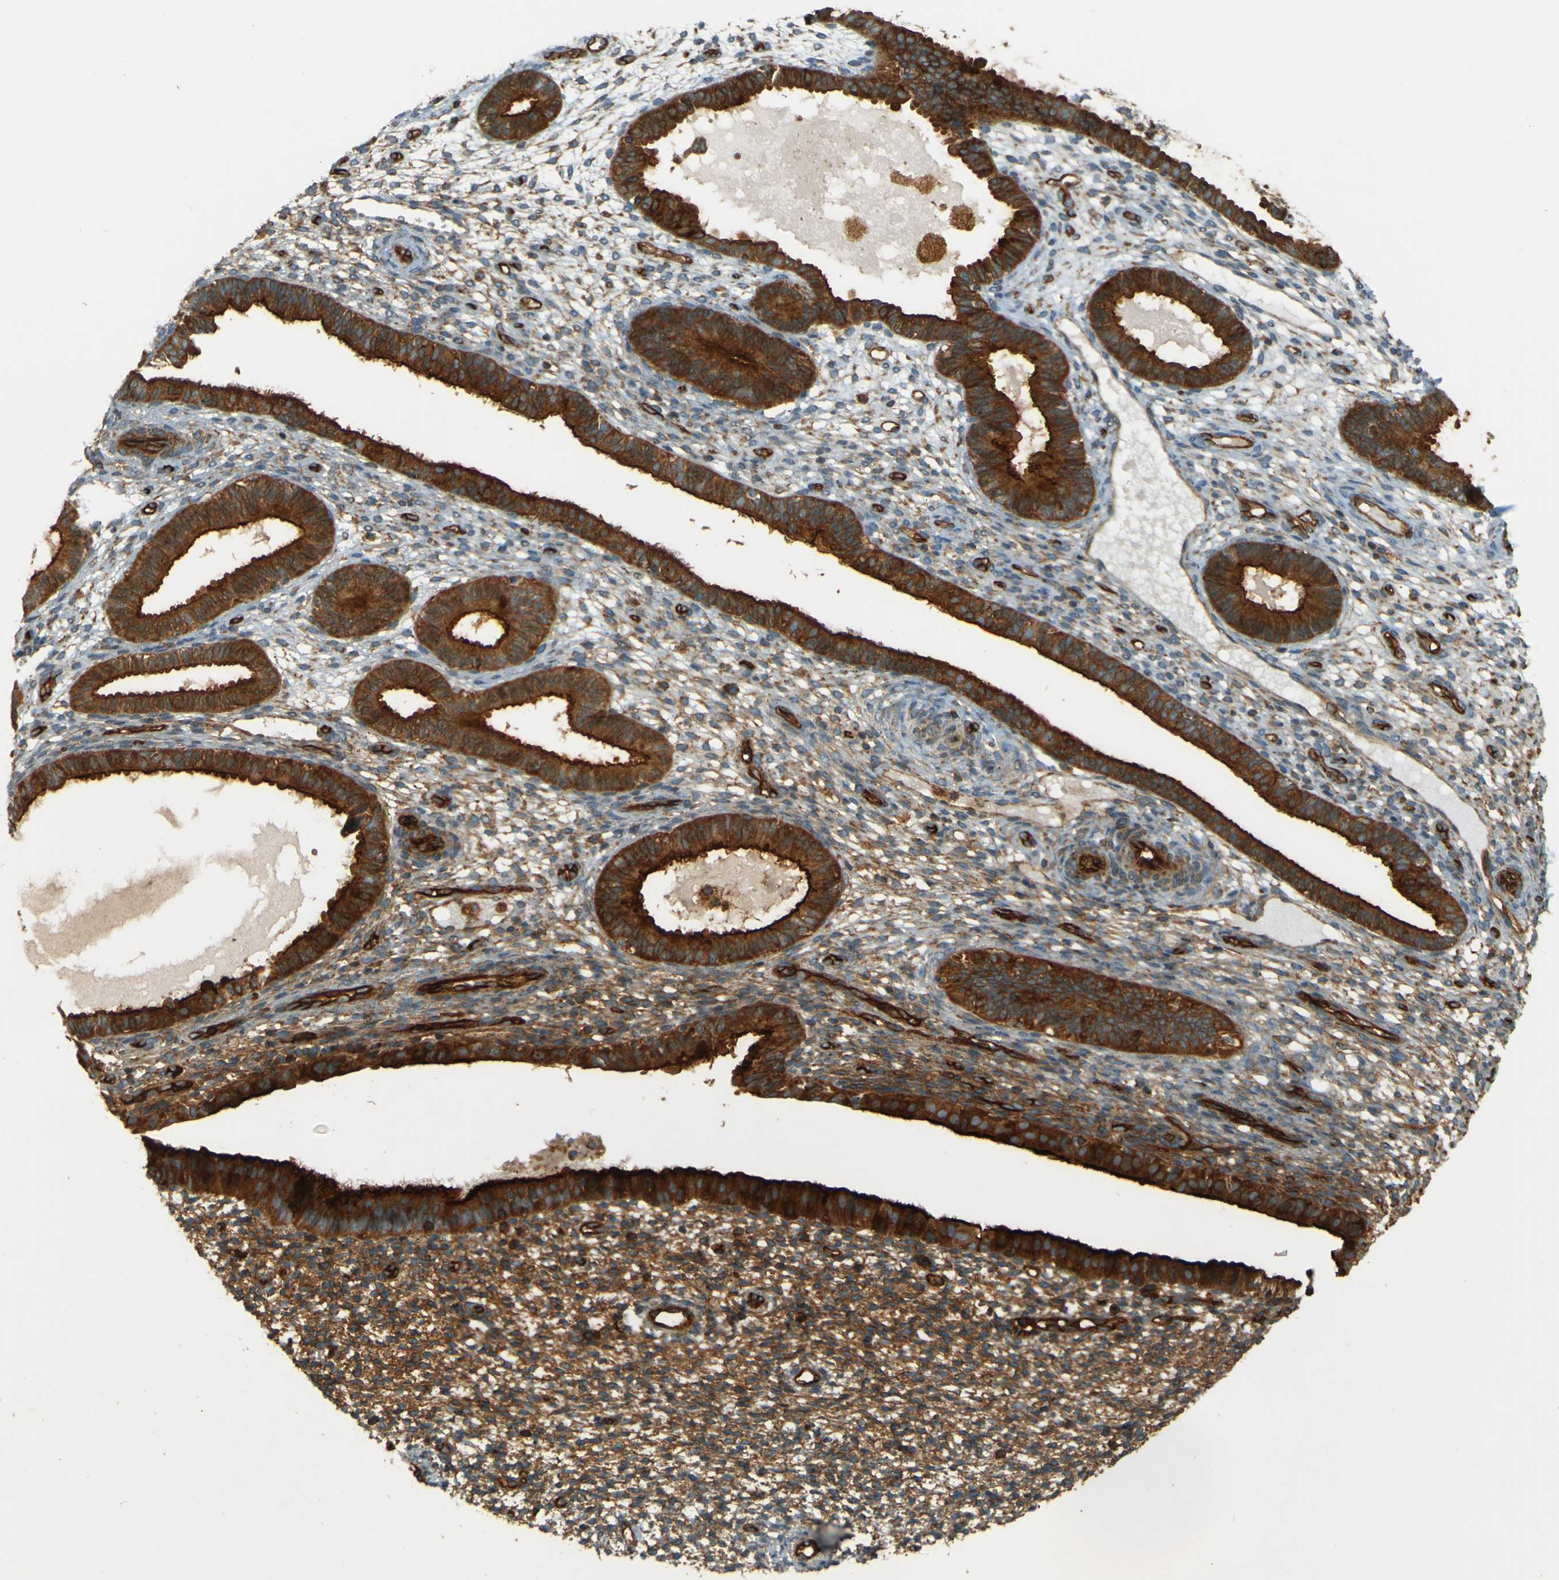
{"staining": {"intensity": "moderate", "quantity": "25%-75%", "location": "cytoplasmic/membranous"}, "tissue": "endometrium", "cell_type": "Cells in endometrial stroma", "image_type": "normal", "snomed": [{"axis": "morphology", "description": "Normal tissue, NOS"}, {"axis": "topography", "description": "Endometrium"}], "caption": "Immunohistochemical staining of normal human endometrium shows moderate cytoplasmic/membranous protein staining in approximately 25%-75% of cells in endometrial stroma.", "gene": "DNAJC5", "patient": {"sex": "female", "age": 61}}